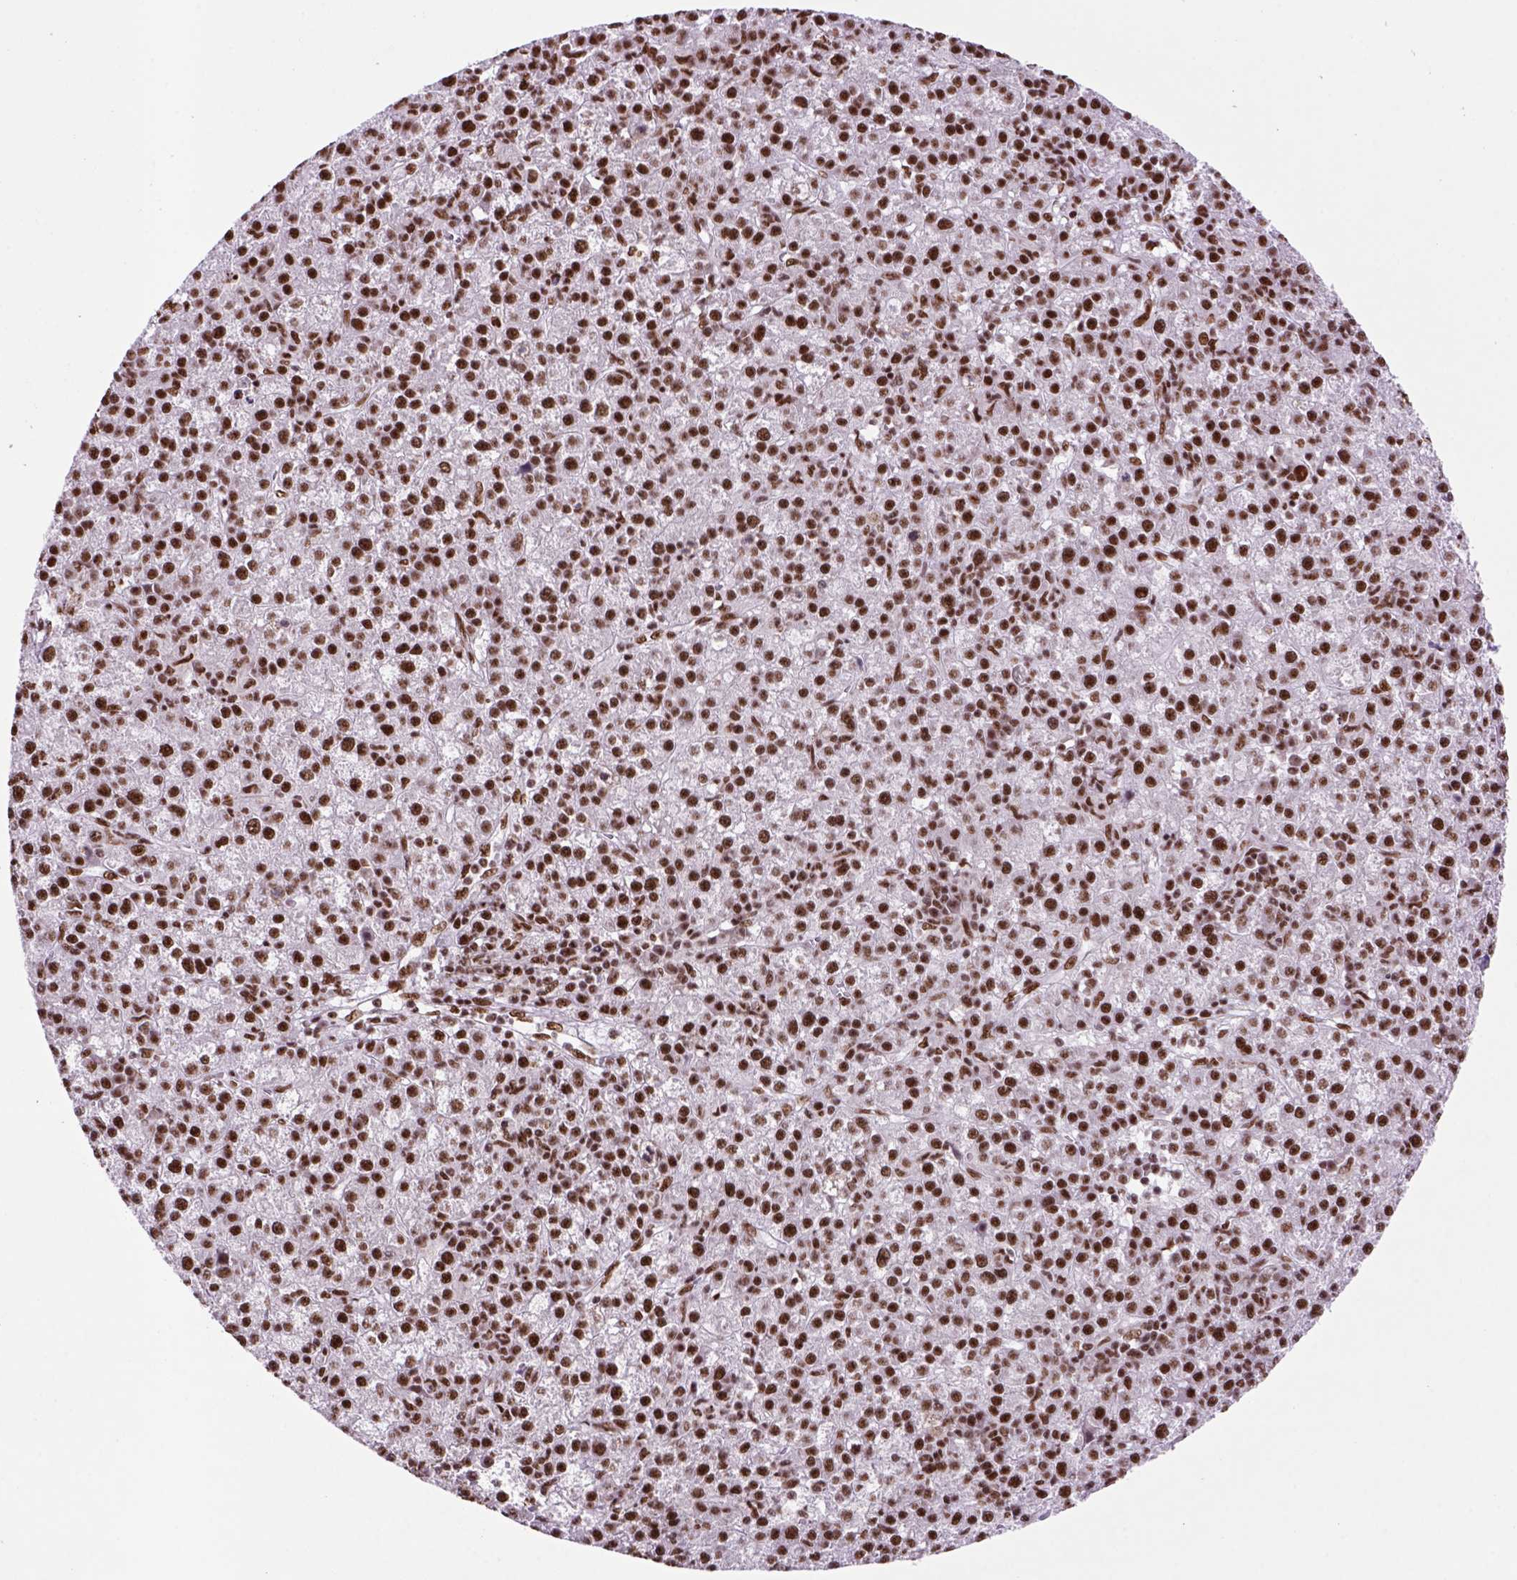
{"staining": {"intensity": "strong", "quantity": ">75%", "location": "nuclear"}, "tissue": "liver cancer", "cell_type": "Tumor cells", "image_type": "cancer", "snomed": [{"axis": "morphology", "description": "Carcinoma, Hepatocellular, NOS"}, {"axis": "topography", "description": "Liver"}], "caption": "Protein expression analysis of human hepatocellular carcinoma (liver) reveals strong nuclear expression in about >75% of tumor cells.", "gene": "NSMCE2", "patient": {"sex": "female", "age": 60}}